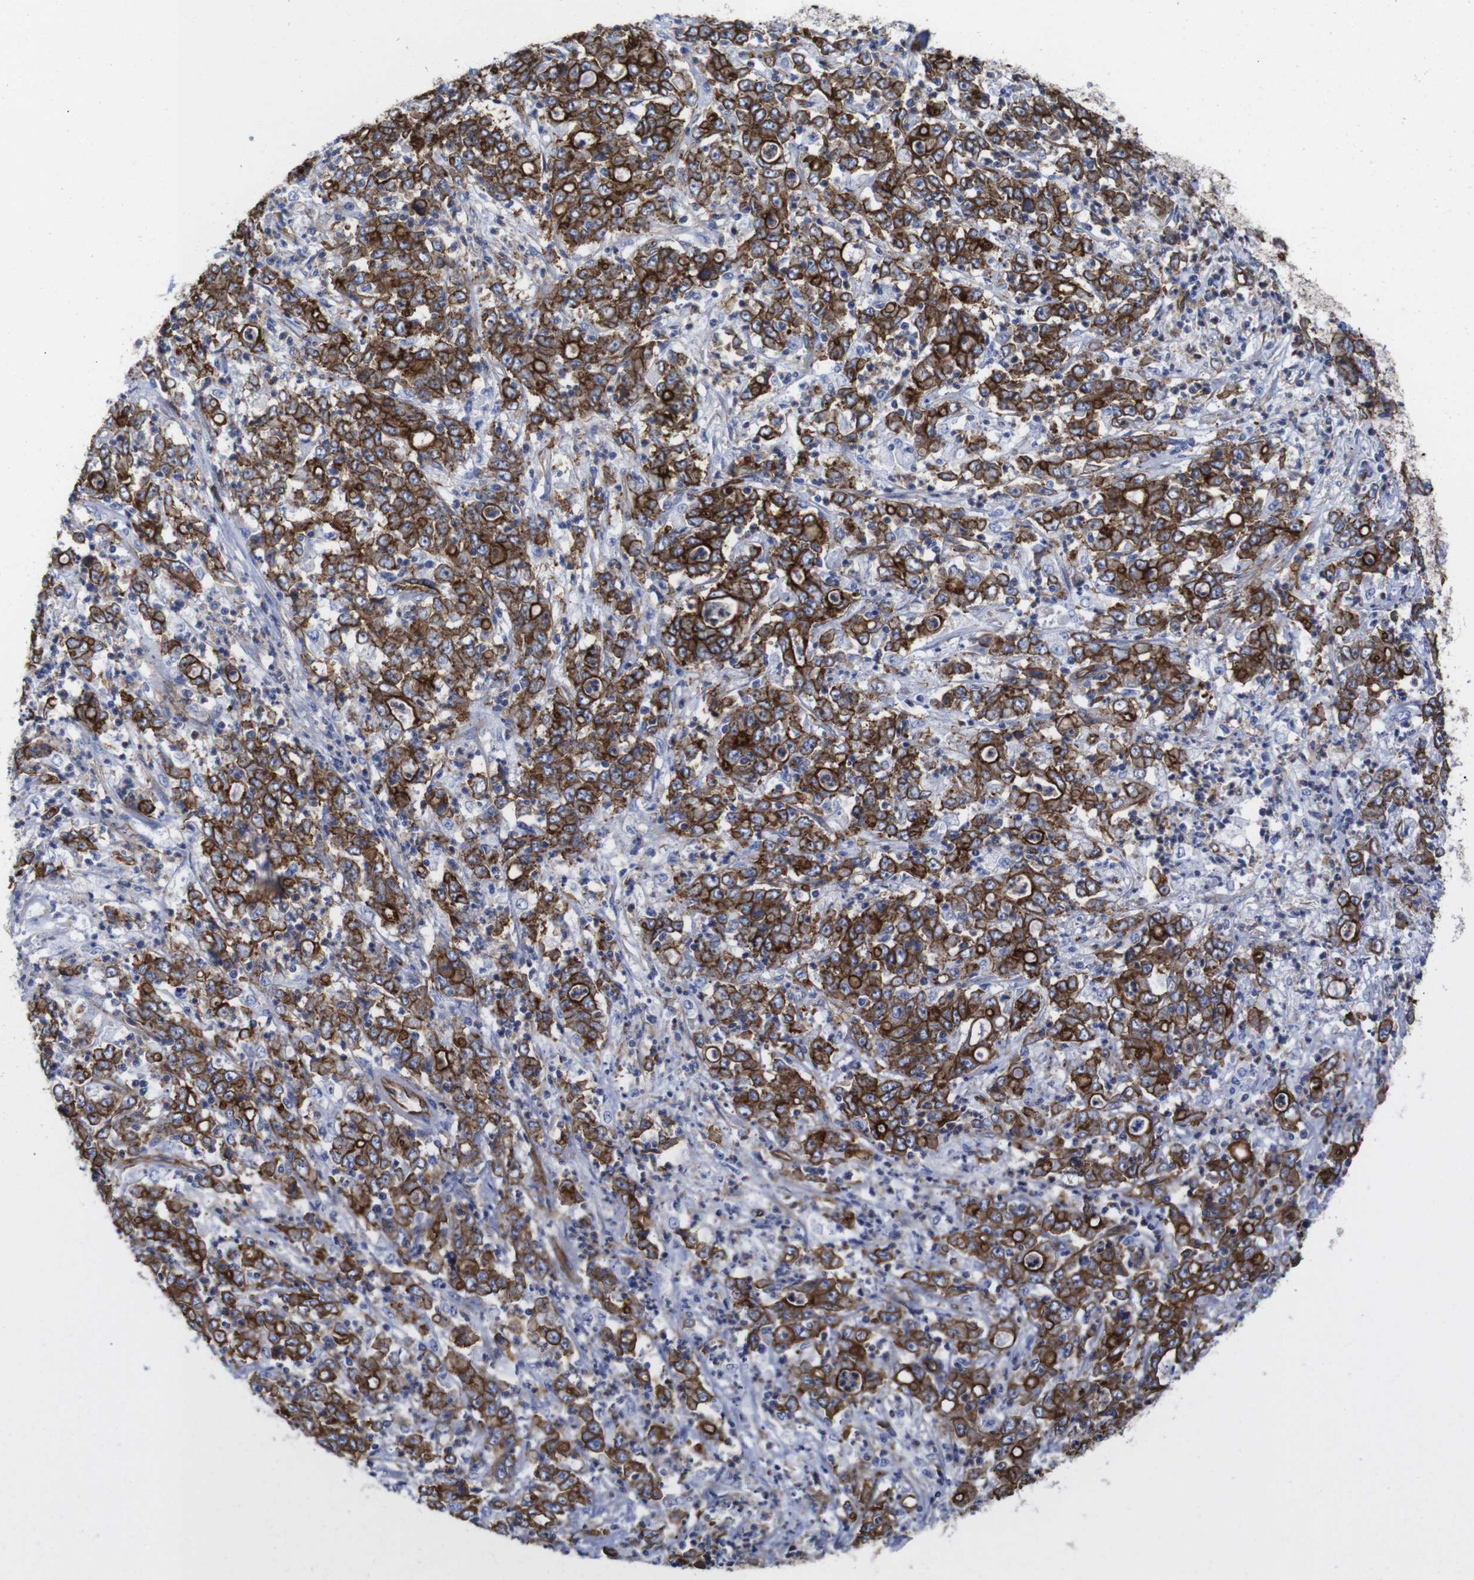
{"staining": {"intensity": "strong", "quantity": ">75%", "location": "cytoplasmic/membranous"}, "tissue": "stomach cancer", "cell_type": "Tumor cells", "image_type": "cancer", "snomed": [{"axis": "morphology", "description": "Adenocarcinoma, NOS"}, {"axis": "topography", "description": "Stomach, lower"}], "caption": "Protein expression analysis of stomach adenocarcinoma exhibits strong cytoplasmic/membranous positivity in about >75% of tumor cells.", "gene": "SPTBN1", "patient": {"sex": "female", "age": 71}}